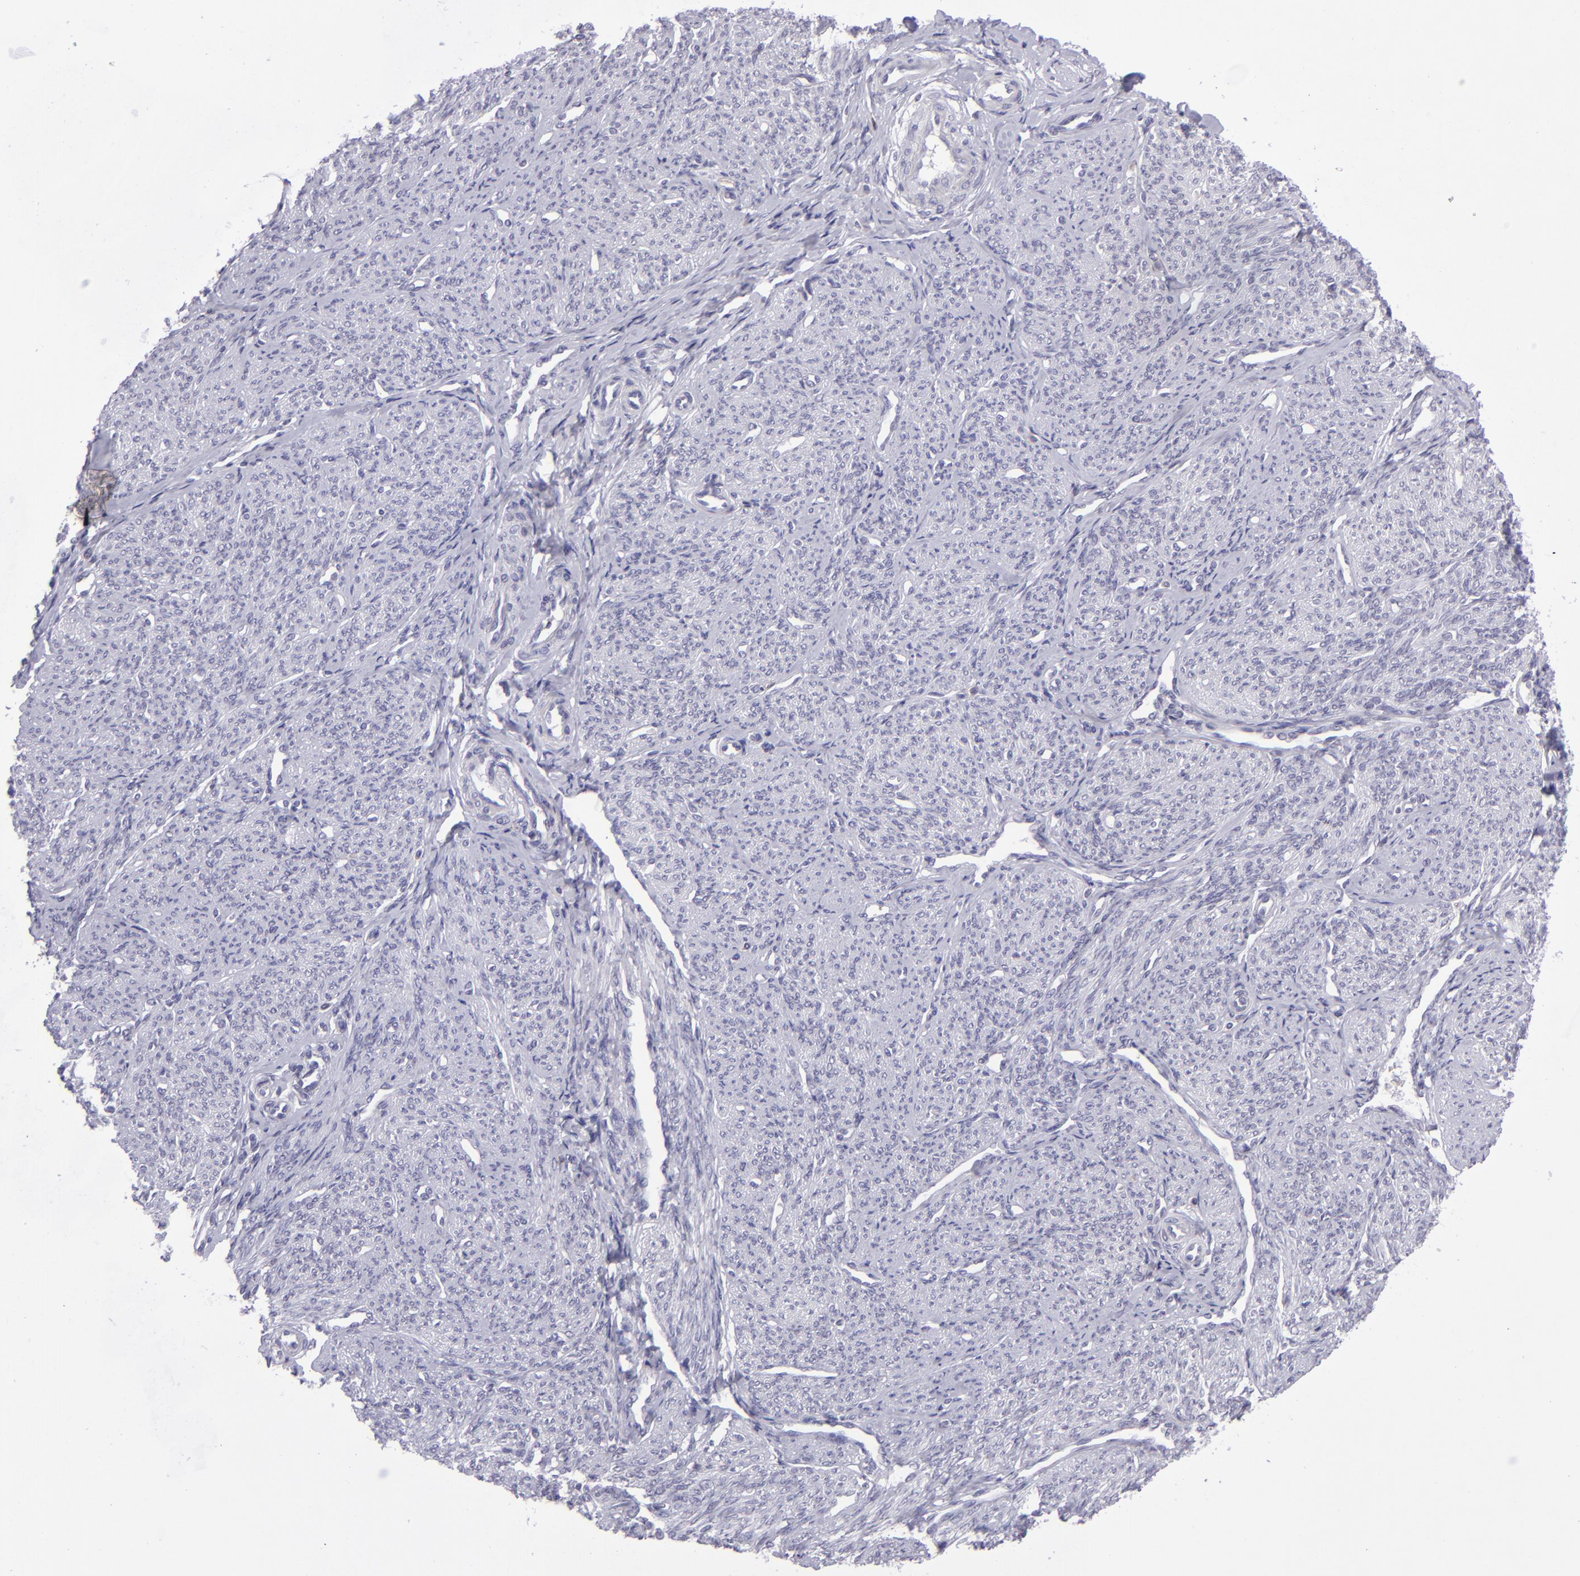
{"staining": {"intensity": "negative", "quantity": "none", "location": "none"}, "tissue": "smooth muscle", "cell_type": "Smooth muscle cells", "image_type": "normal", "snomed": [{"axis": "morphology", "description": "Normal tissue, NOS"}, {"axis": "topography", "description": "Cervix"}, {"axis": "topography", "description": "Endometrium"}], "caption": "This is an IHC micrograph of normal smooth muscle. There is no staining in smooth muscle cells.", "gene": "CD48", "patient": {"sex": "female", "age": 65}}